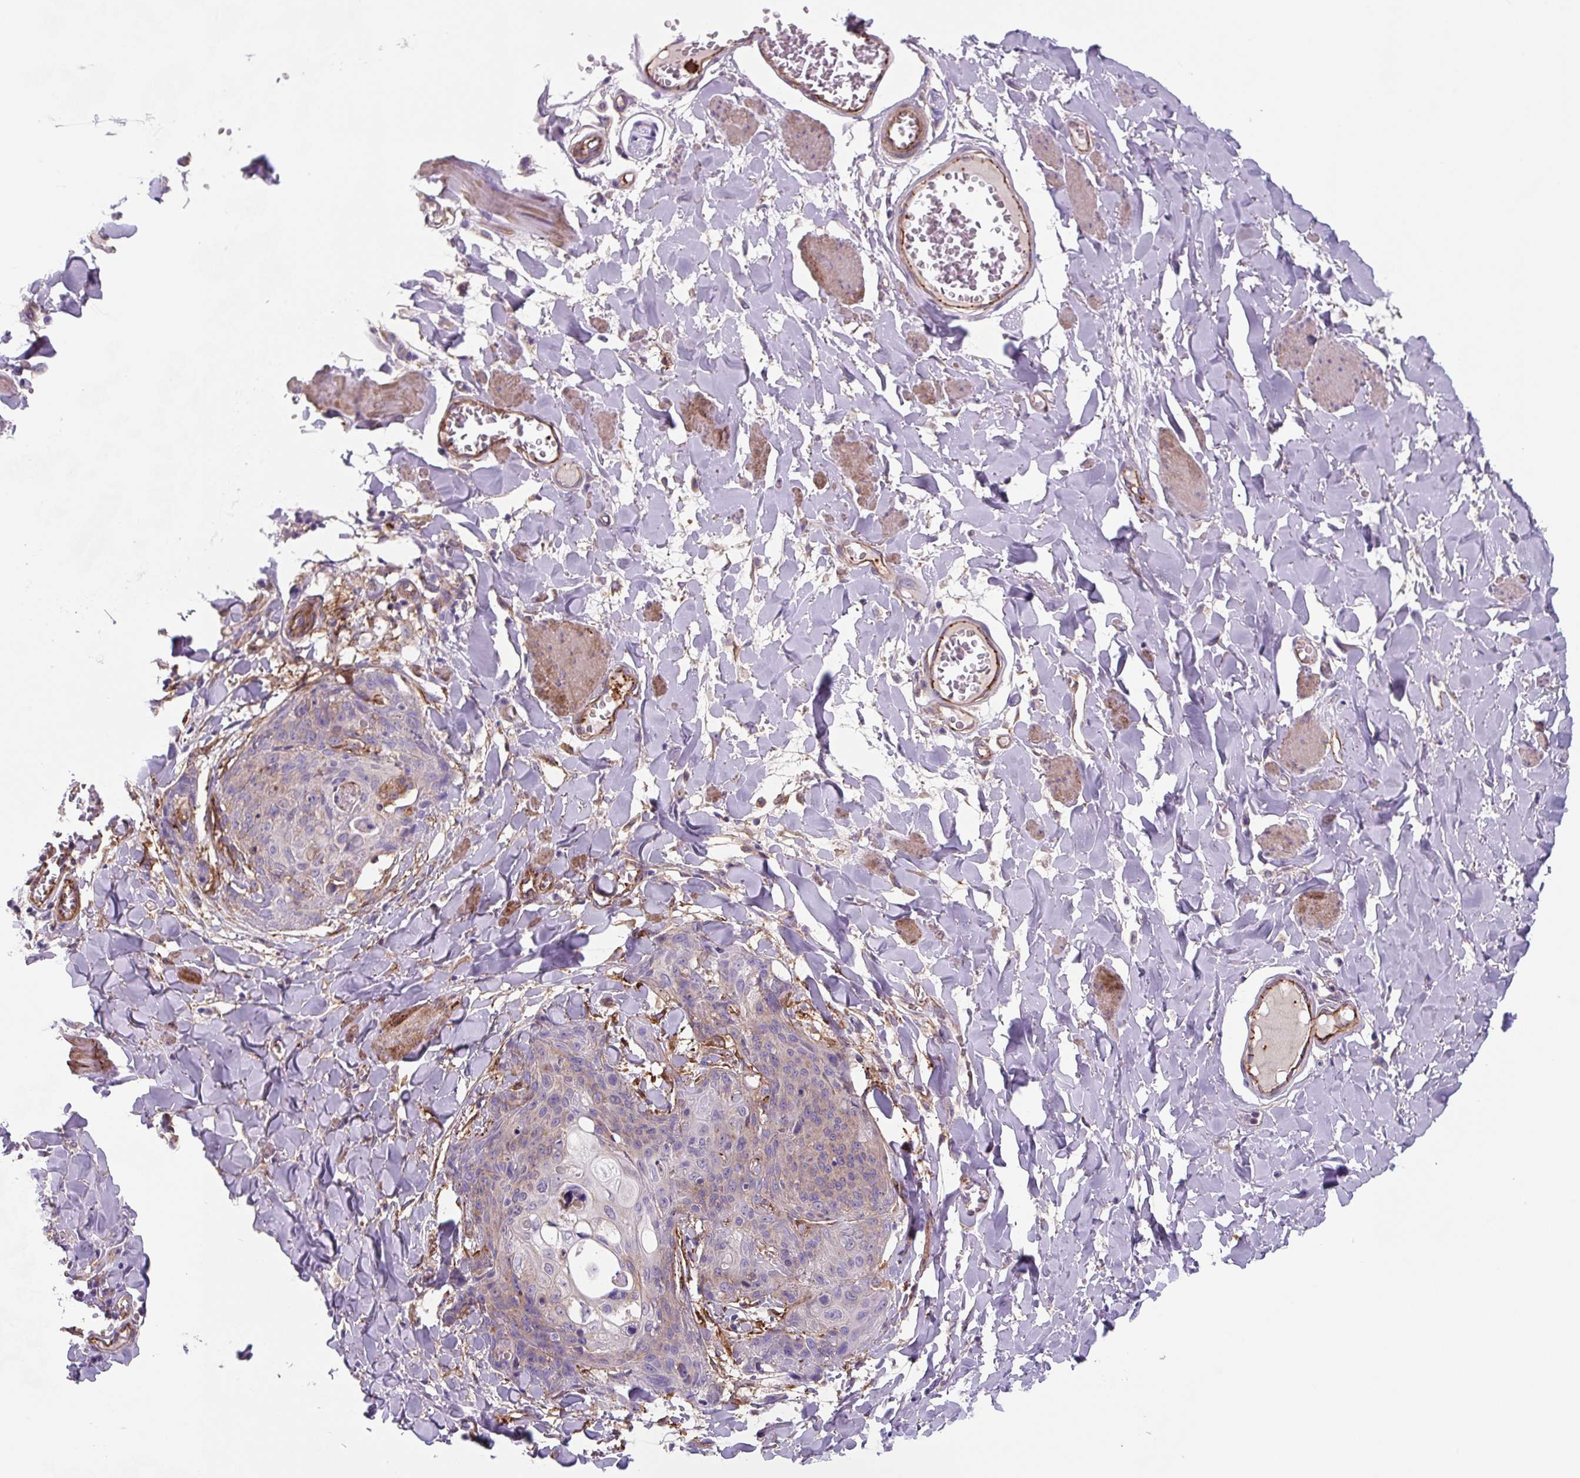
{"staining": {"intensity": "negative", "quantity": "none", "location": "none"}, "tissue": "skin cancer", "cell_type": "Tumor cells", "image_type": "cancer", "snomed": [{"axis": "morphology", "description": "Squamous cell carcinoma, NOS"}, {"axis": "topography", "description": "Skin"}, {"axis": "topography", "description": "Vulva"}], "caption": "The immunohistochemistry micrograph has no significant staining in tumor cells of skin cancer (squamous cell carcinoma) tissue.", "gene": "DHFR2", "patient": {"sex": "female", "age": 85}}